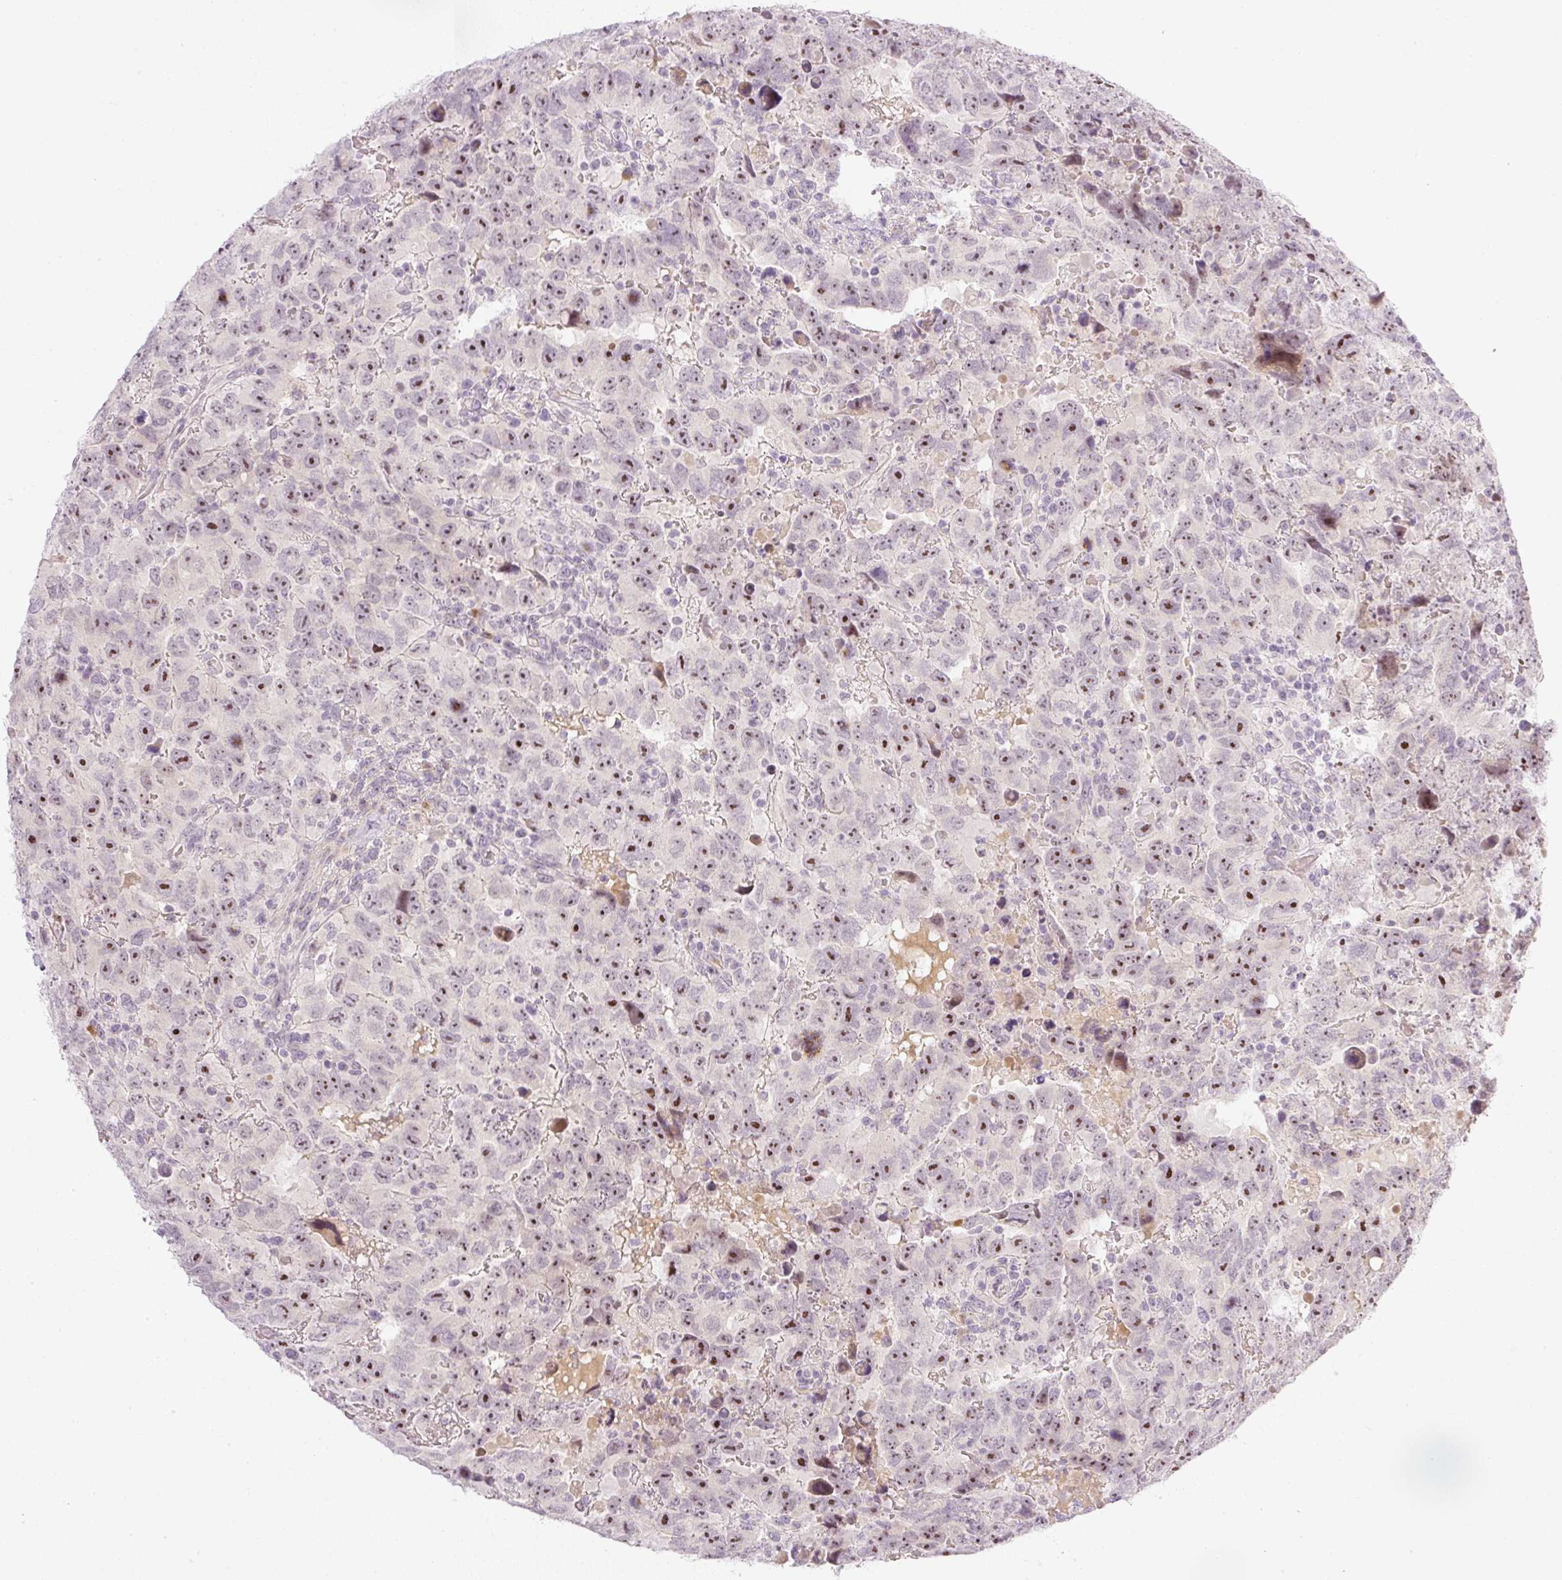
{"staining": {"intensity": "moderate", "quantity": ">75%", "location": "nuclear"}, "tissue": "testis cancer", "cell_type": "Tumor cells", "image_type": "cancer", "snomed": [{"axis": "morphology", "description": "Carcinoma, Embryonal, NOS"}, {"axis": "topography", "description": "Testis"}], "caption": "Brown immunohistochemical staining in testis embryonal carcinoma exhibits moderate nuclear positivity in about >75% of tumor cells.", "gene": "AAR2", "patient": {"sex": "male", "age": 24}}